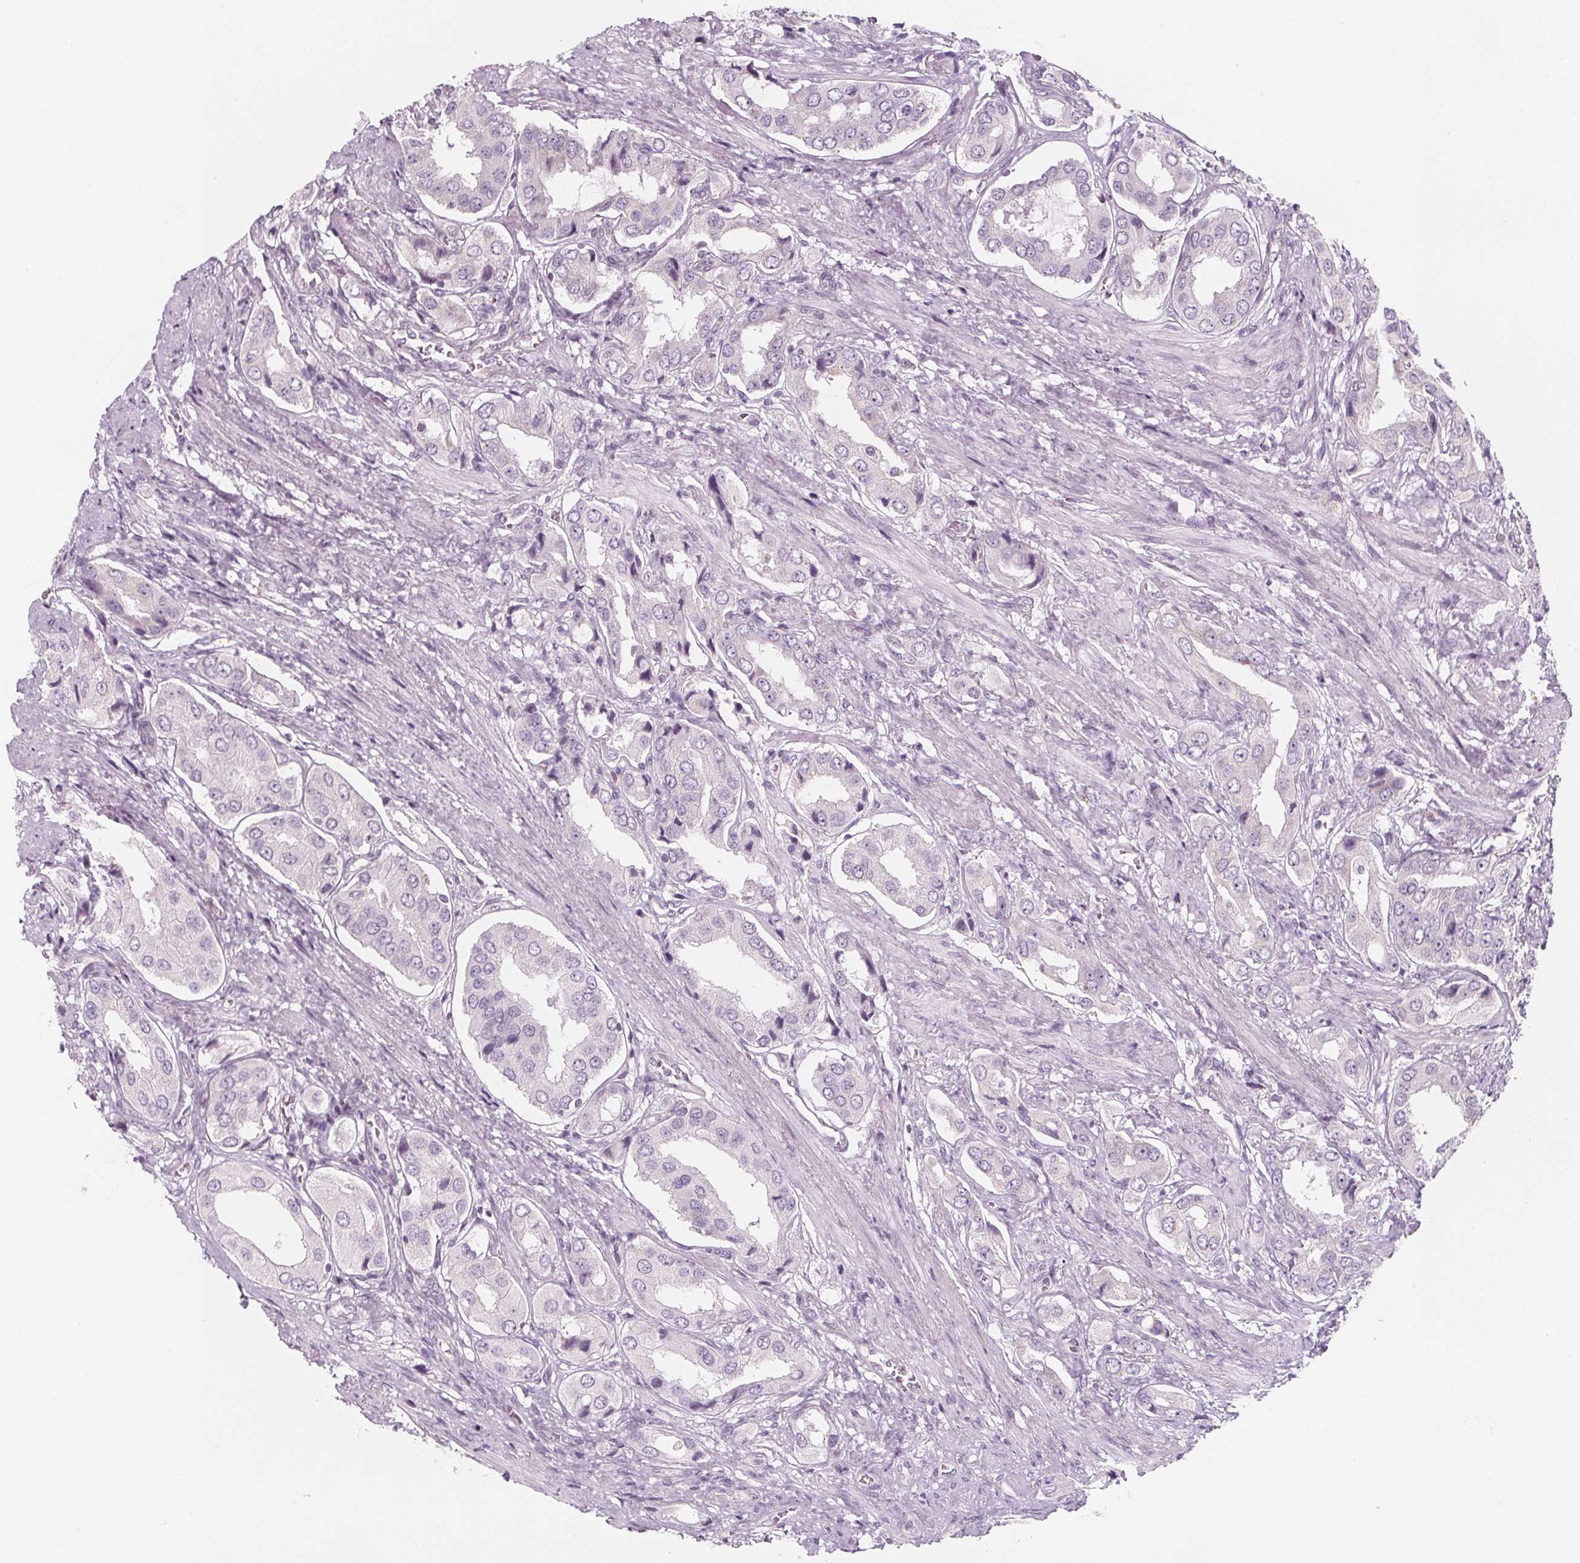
{"staining": {"intensity": "negative", "quantity": "none", "location": "none"}, "tissue": "prostate cancer", "cell_type": "Tumor cells", "image_type": "cancer", "snomed": [{"axis": "morphology", "description": "Adenocarcinoma, NOS"}, {"axis": "topography", "description": "Prostate"}], "caption": "Adenocarcinoma (prostate) was stained to show a protein in brown. There is no significant positivity in tumor cells.", "gene": "IL17C", "patient": {"sex": "male", "age": 63}}